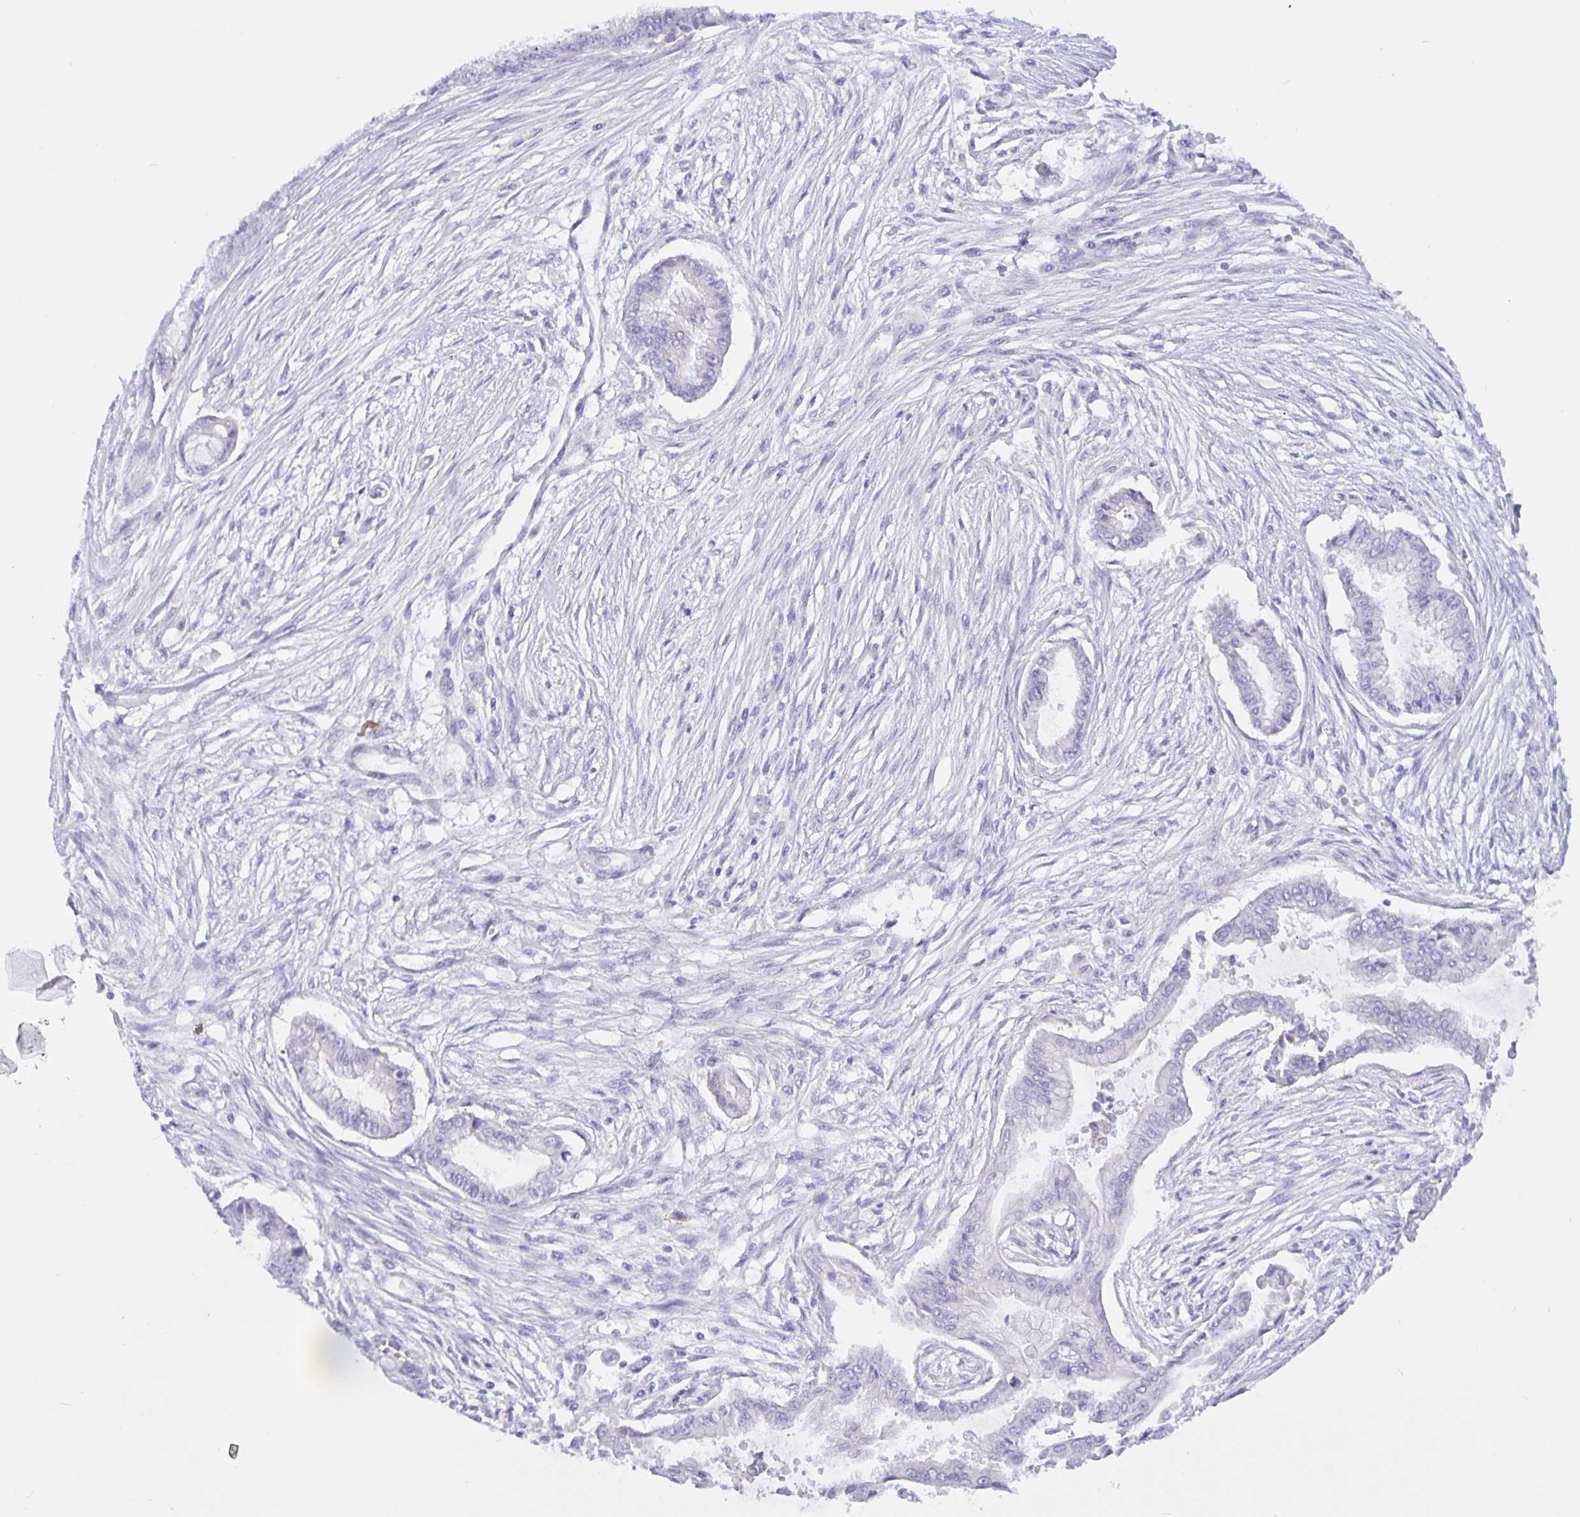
{"staining": {"intensity": "negative", "quantity": "none", "location": "none"}, "tissue": "pancreatic cancer", "cell_type": "Tumor cells", "image_type": "cancer", "snomed": [{"axis": "morphology", "description": "Adenocarcinoma, NOS"}, {"axis": "topography", "description": "Pancreas"}], "caption": "Human adenocarcinoma (pancreatic) stained for a protein using IHC shows no positivity in tumor cells.", "gene": "ERMN", "patient": {"sex": "female", "age": 68}}